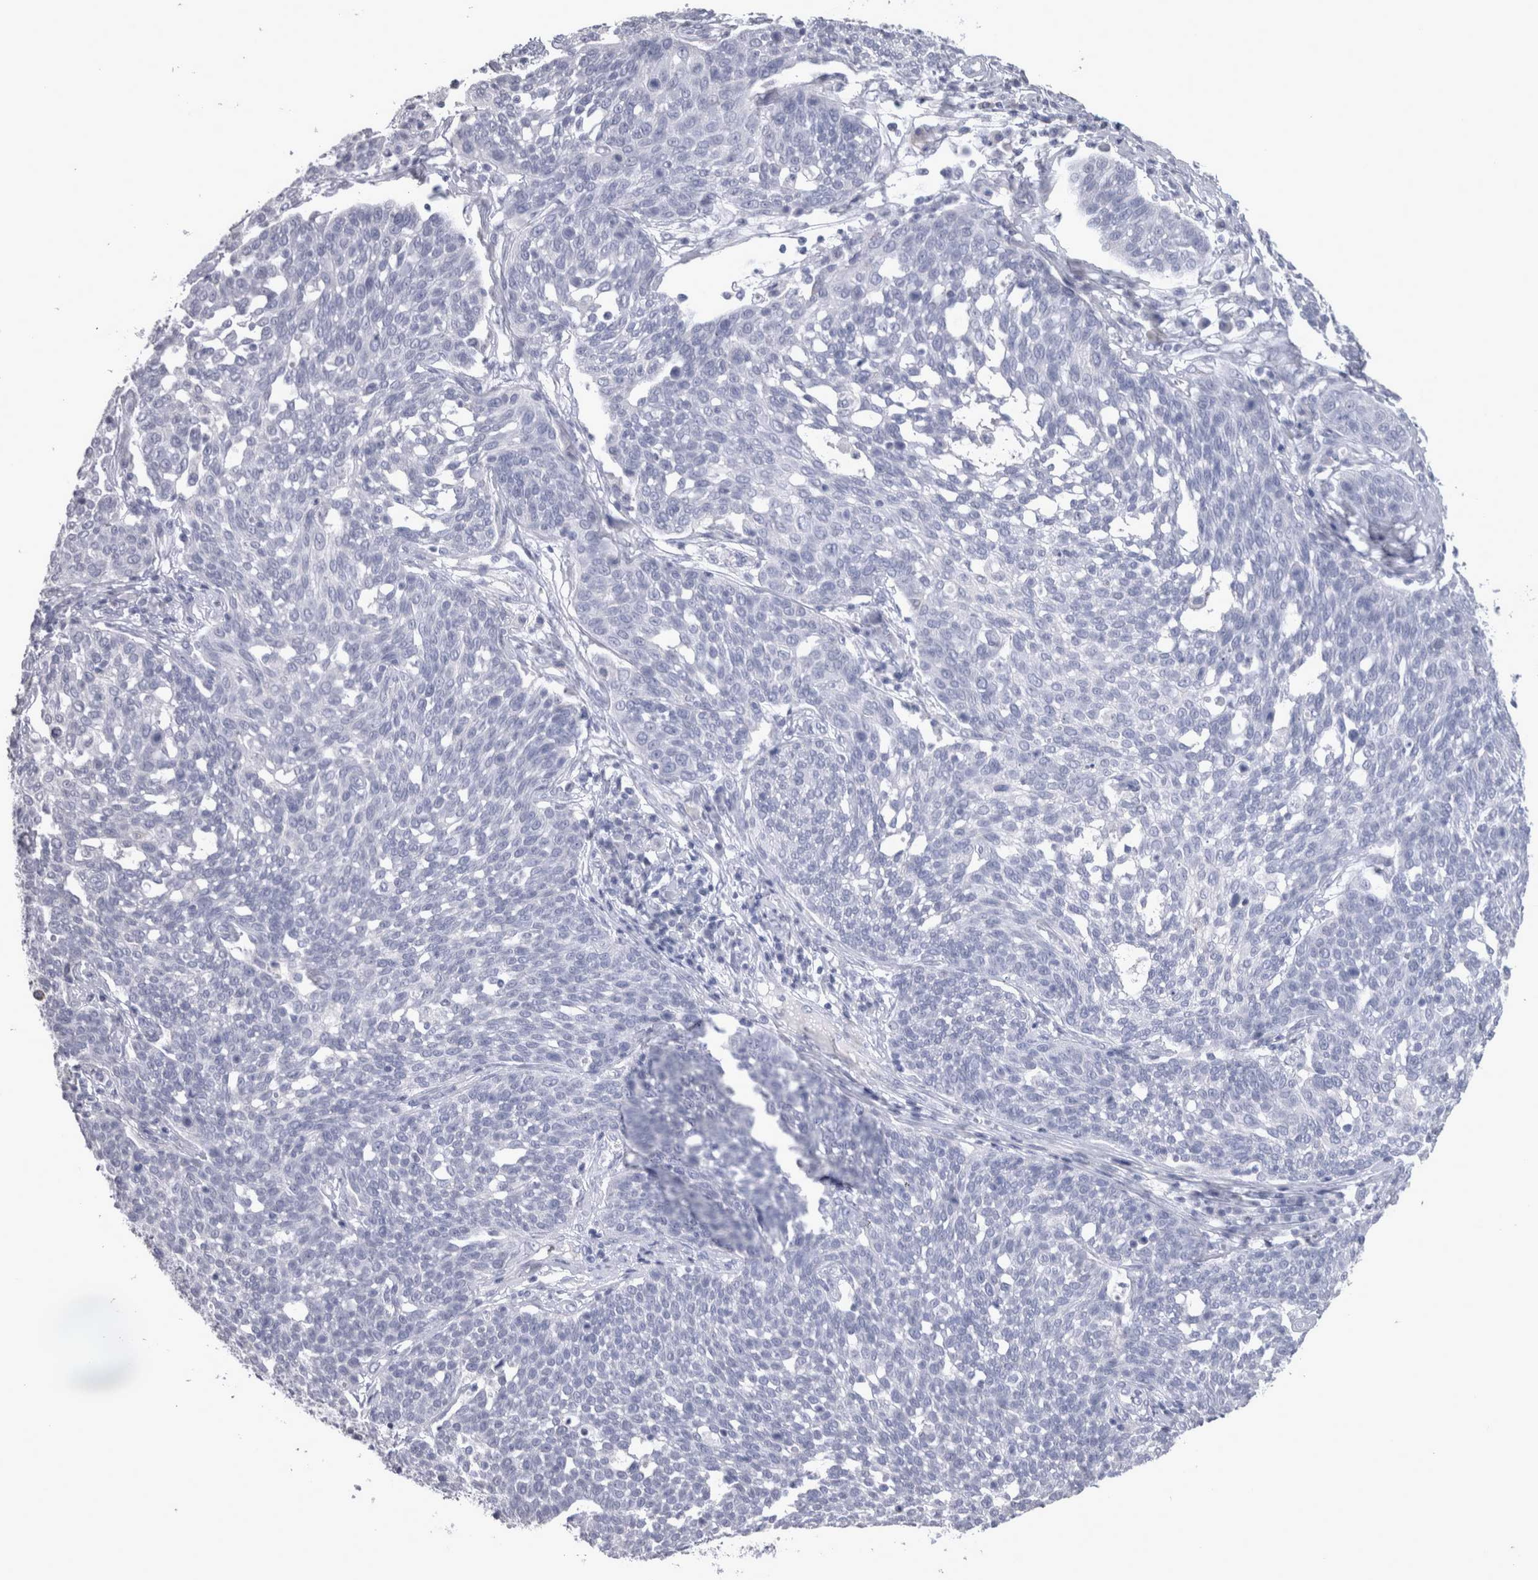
{"staining": {"intensity": "negative", "quantity": "none", "location": "none"}, "tissue": "cervical cancer", "cell_type": "Tumor cells", "image_type": "cancer", "snomed": [{"axis": "morphology", "description": "Squamous cell carcinoma, NOS"}, {"axis": "topography", "description": "Cervix"}], "caption": "Squamous cell carcinoma (cervical) was stained to show a protein in brown. There is no significant staining in tumor cells. (Immunohistochemistry, brightfield microscopy, high magnification).", "gene": "MSMB", "patient": {"sex": "female", "age": 34}}